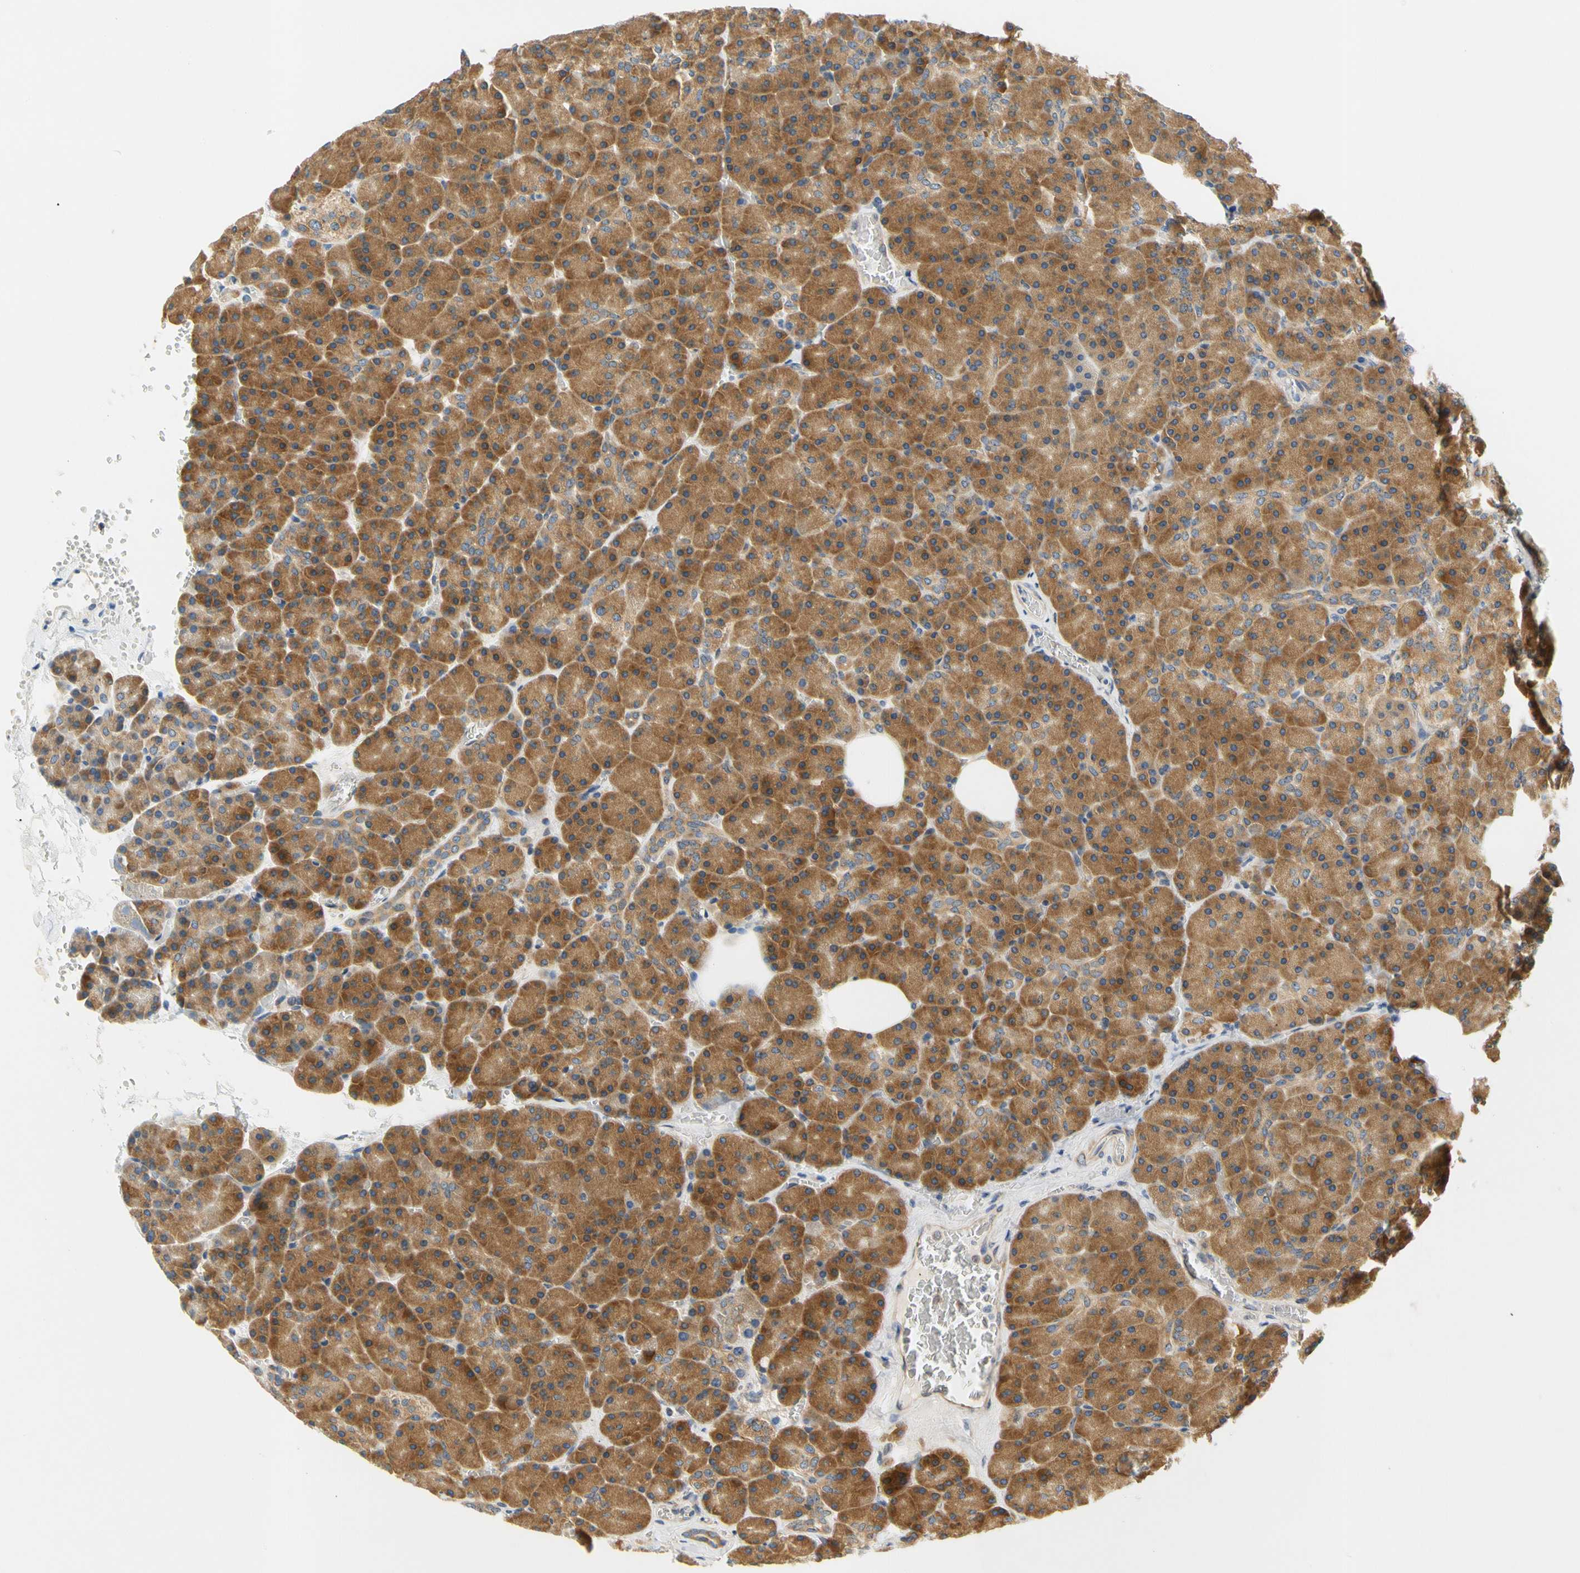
{"staining": {"intensity": "moderate", "quantity": ">75%", "location": "cytoplasmic/membranous"}, "tissue": "pancreas", "cell_type": "Exocrine glandular cells", "image_type": "normal", "snomed": [{"axis": "morphology", "description": "Normal tissue, NOS"}, {"axis": "topography", "description": "Pancreas"}], "caption": "Normal pancreas demonstrates moderate cytoplasmic/membranous staining in about >75% of exocrine glandular cells.", "gene": "LRRC47", "patient": {"sex": "female", "age": 35}}